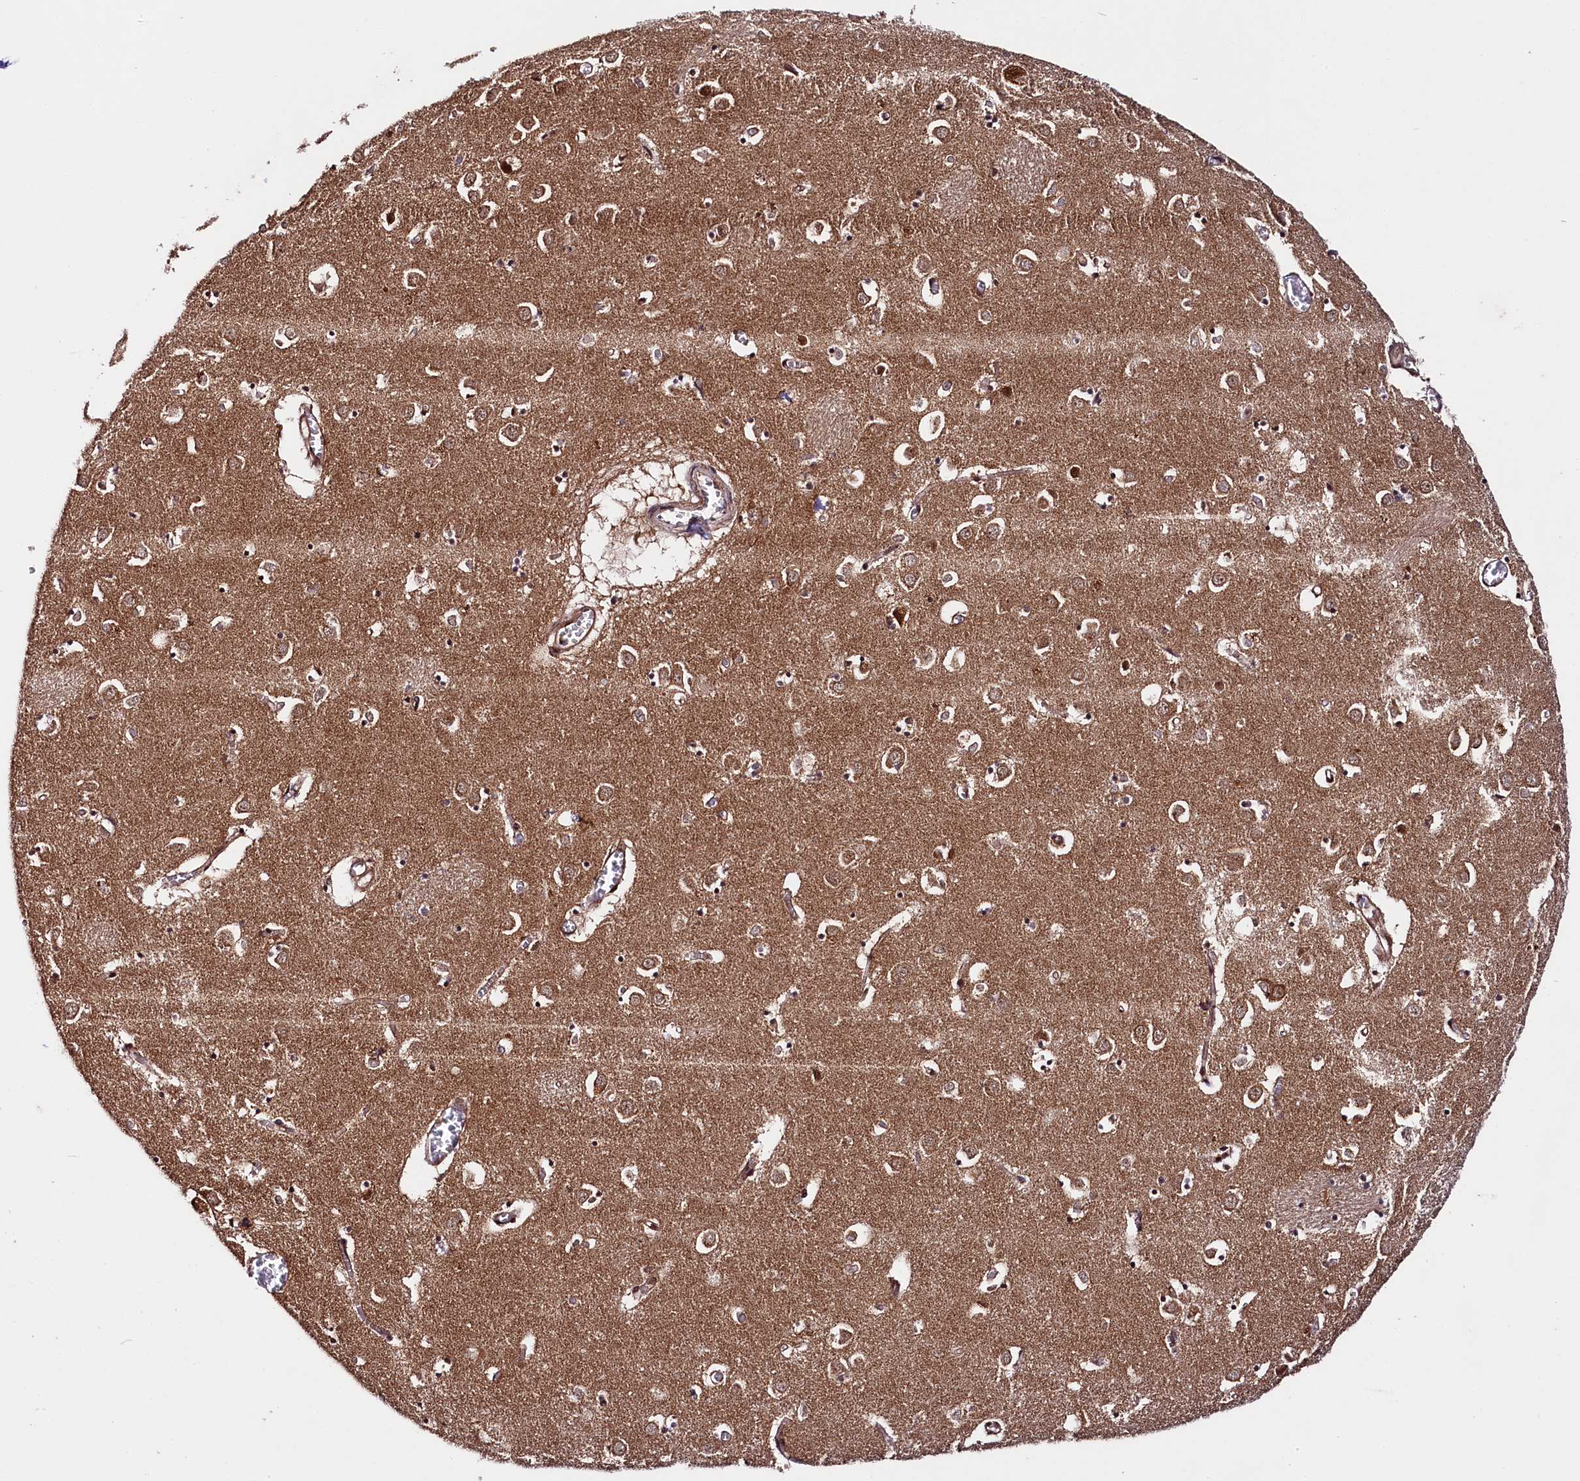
{"staining": {"intensity": "moderate", "quantity": "25%-75%", "location": "cytoplasmic/membranous,nuclear"}, "tissue": "caudate", "cell_type": "Glial cells", "image_type": "normal", "snomed": [{"axis": "morphology", "description": "Normal tissue, NOS"}, {"axis": "topography", "description": "Lateral ventricle wall"}], "caption": "Approximately 25%-75% of glial cells in benign human caudate reveal moderate cytoplasmic/membranous,nuclear protein positivity as visualized by brown immunohistochemical staining.", "gene": "UBE3A", "patient": {"sex": "male", "age": 70}}